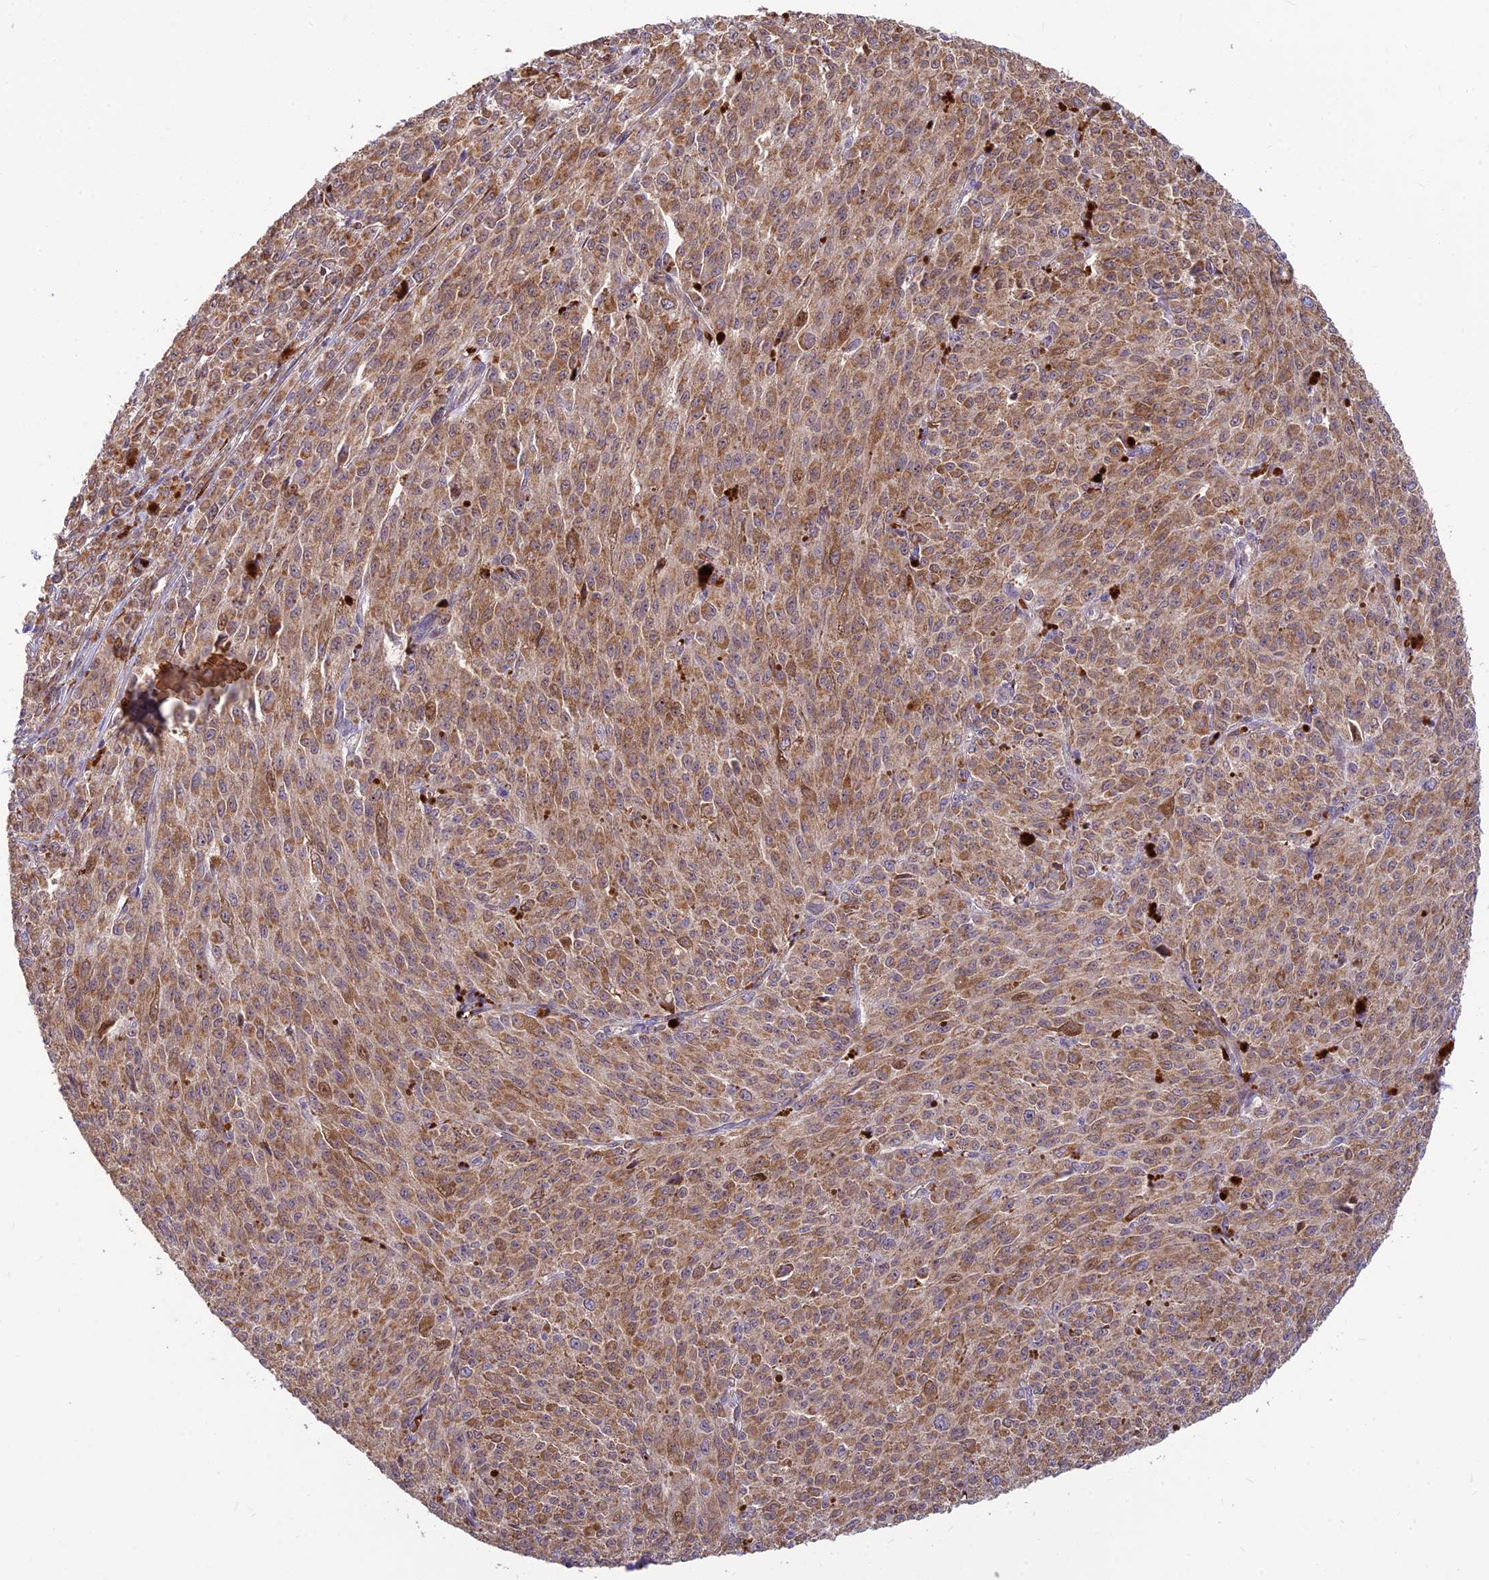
{"staining": {"intensity": "moderate", "quantity": ">75%", "location": "cytoplasmic/membranous"}, "tissue": "melanoma", "cell_type": "Tumor cells", "image_type": "cancer", "snomed": [{"axis": "morphology", "description": "Malignant melanoma, NOS"}, {"axis": "topography", "description": "Skin"}], "caption": "Brown immunohistochemical staining in human malignant melanoma reveals moderate cytoplasmic/membranous staining in about >75% of tumor cells.", "gene": "UFSP2", "patient": {"sex": "female", "age": 52}}